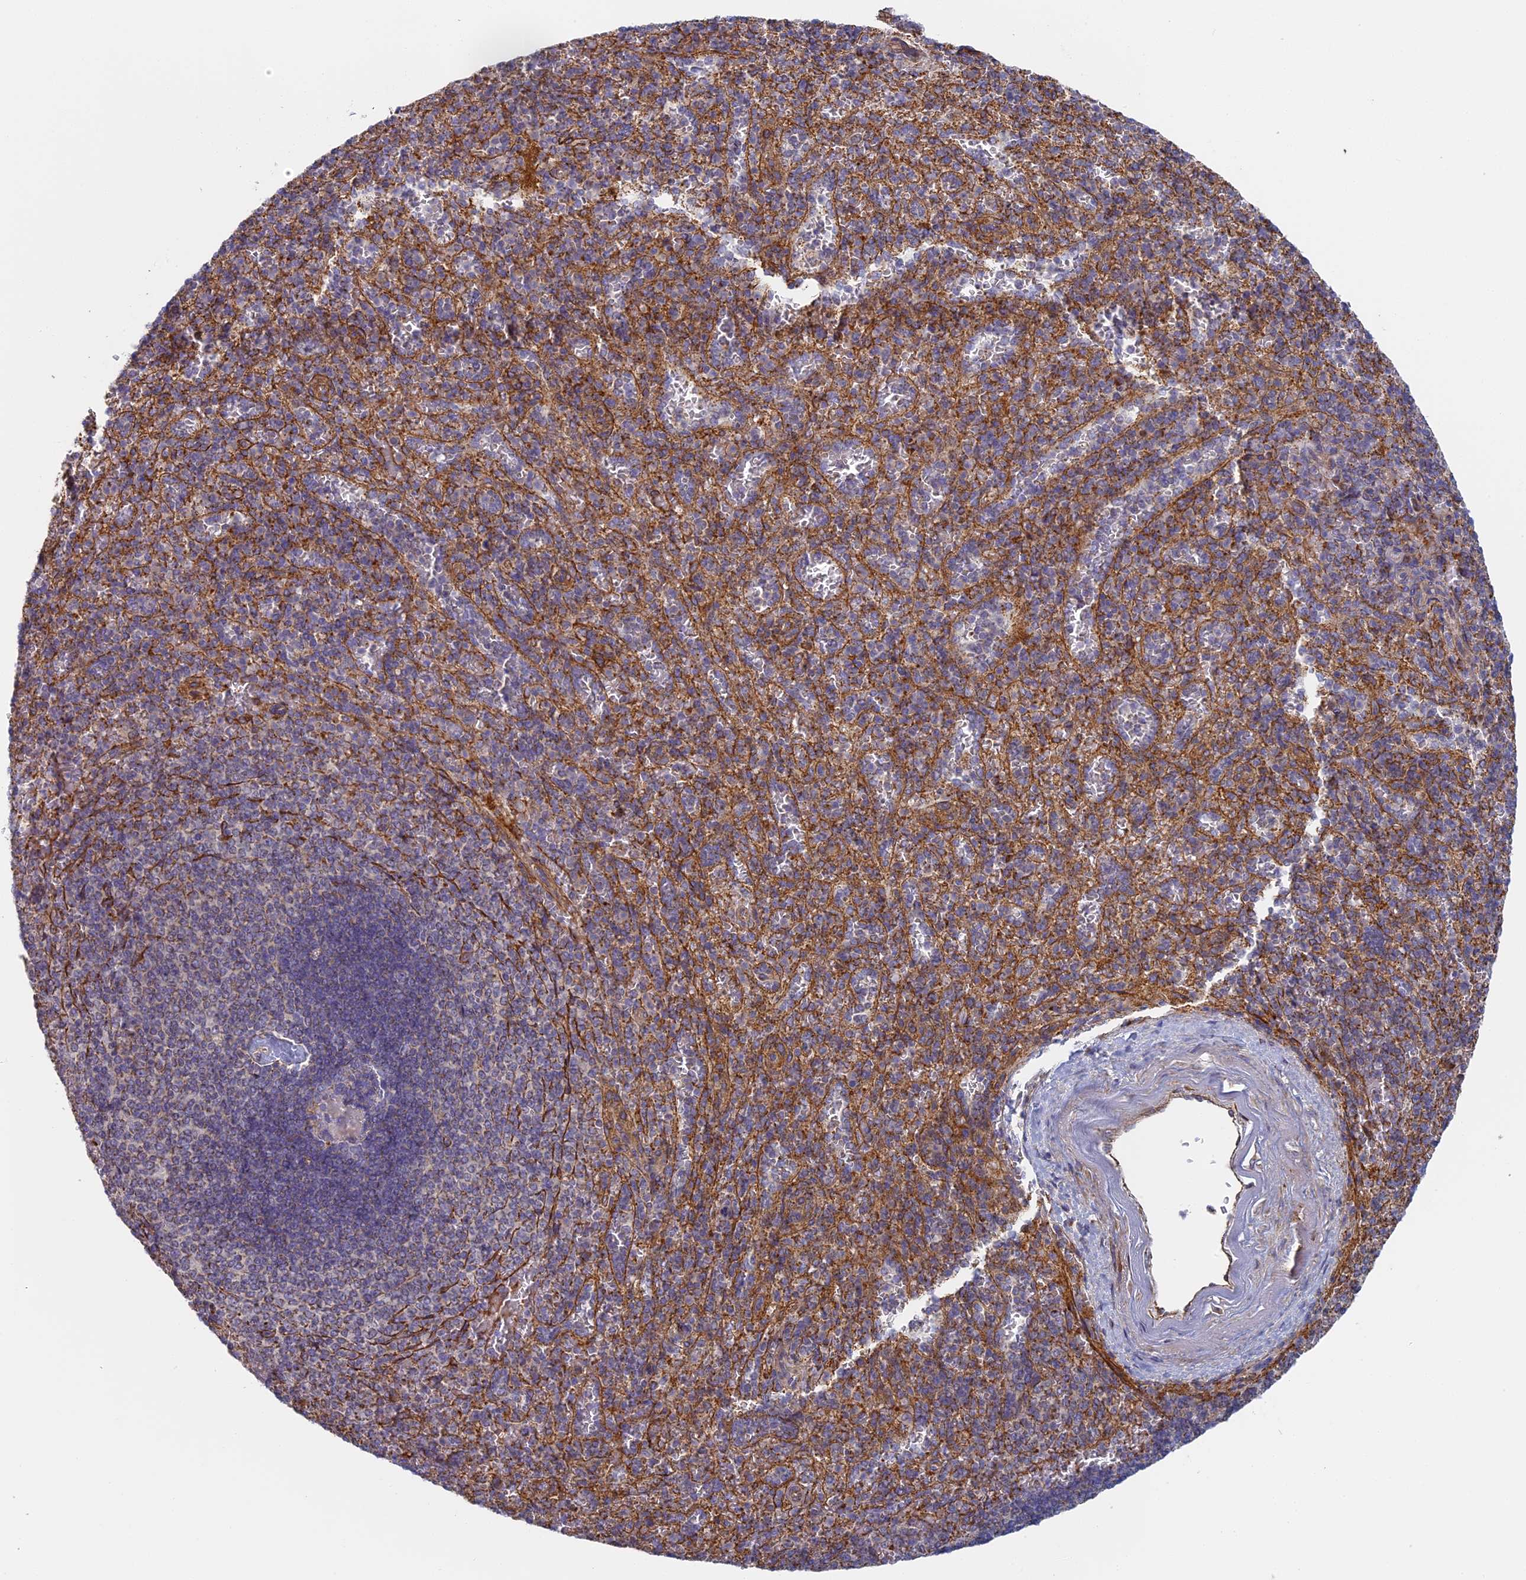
{"staining": {"intensity": "moderate", "quantity": "<25%", "location": "cytoplasmic/membranous"}, "tissue": "spleen", "cell_type": "Cells in red pulp", "image_type": "normal", "snomed": [{"axis": "morphology", "description": "Normal tissue, NOS"}, {"axis": "topography", "description": "Spleen"}], "caption": "This image demonstrates unremarkable spleen stained with immunohistochemistry to label a protein in brown. The cytoplasmic/membranous of cells in red pulp show moderate positivity for the protein. Nuclei are counter-stained blue.", "gene": "DDA1", "patient": {"sex": "male", "age": 82}}